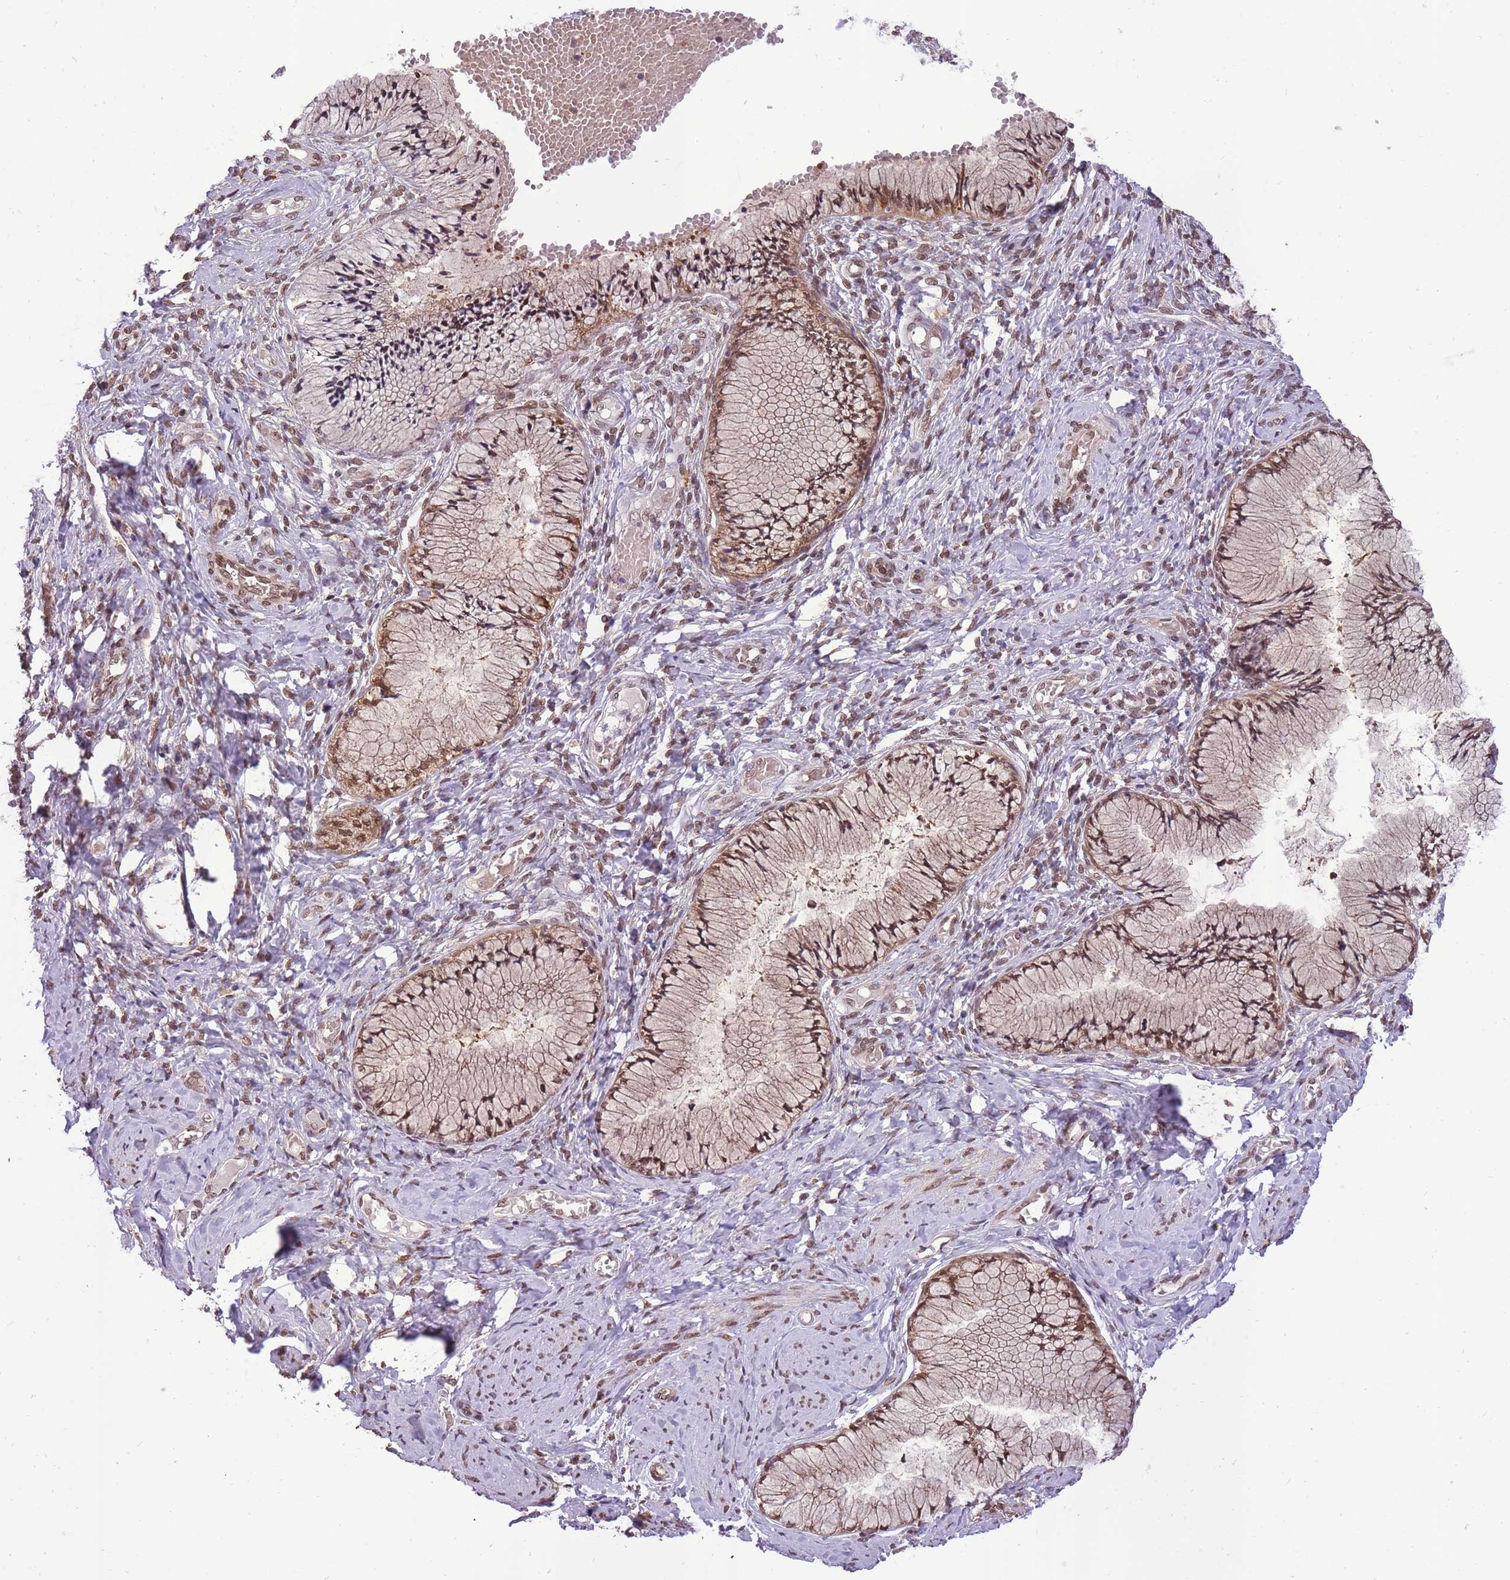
{"staining": {"intensity": "moderate", "quantity": ">75%", "location": "cytoplasmic/membranous,nuclear"}, "tissue": "cervix", "cell_type": "Glandular cells", "image_type": "normal", "snomed": [{"axis": "morphology", "description": "Normal tissue, NOS"}, {"axis": "topography", "description": "Cervix"}], "caption": "Moderate cytoplasmic/membranous,nuclear positivity is seen in approximately >75% of glandular cells in normal cervix.", "gene": "CDIP1", "patient": {"sex": "female", "age": 42}}